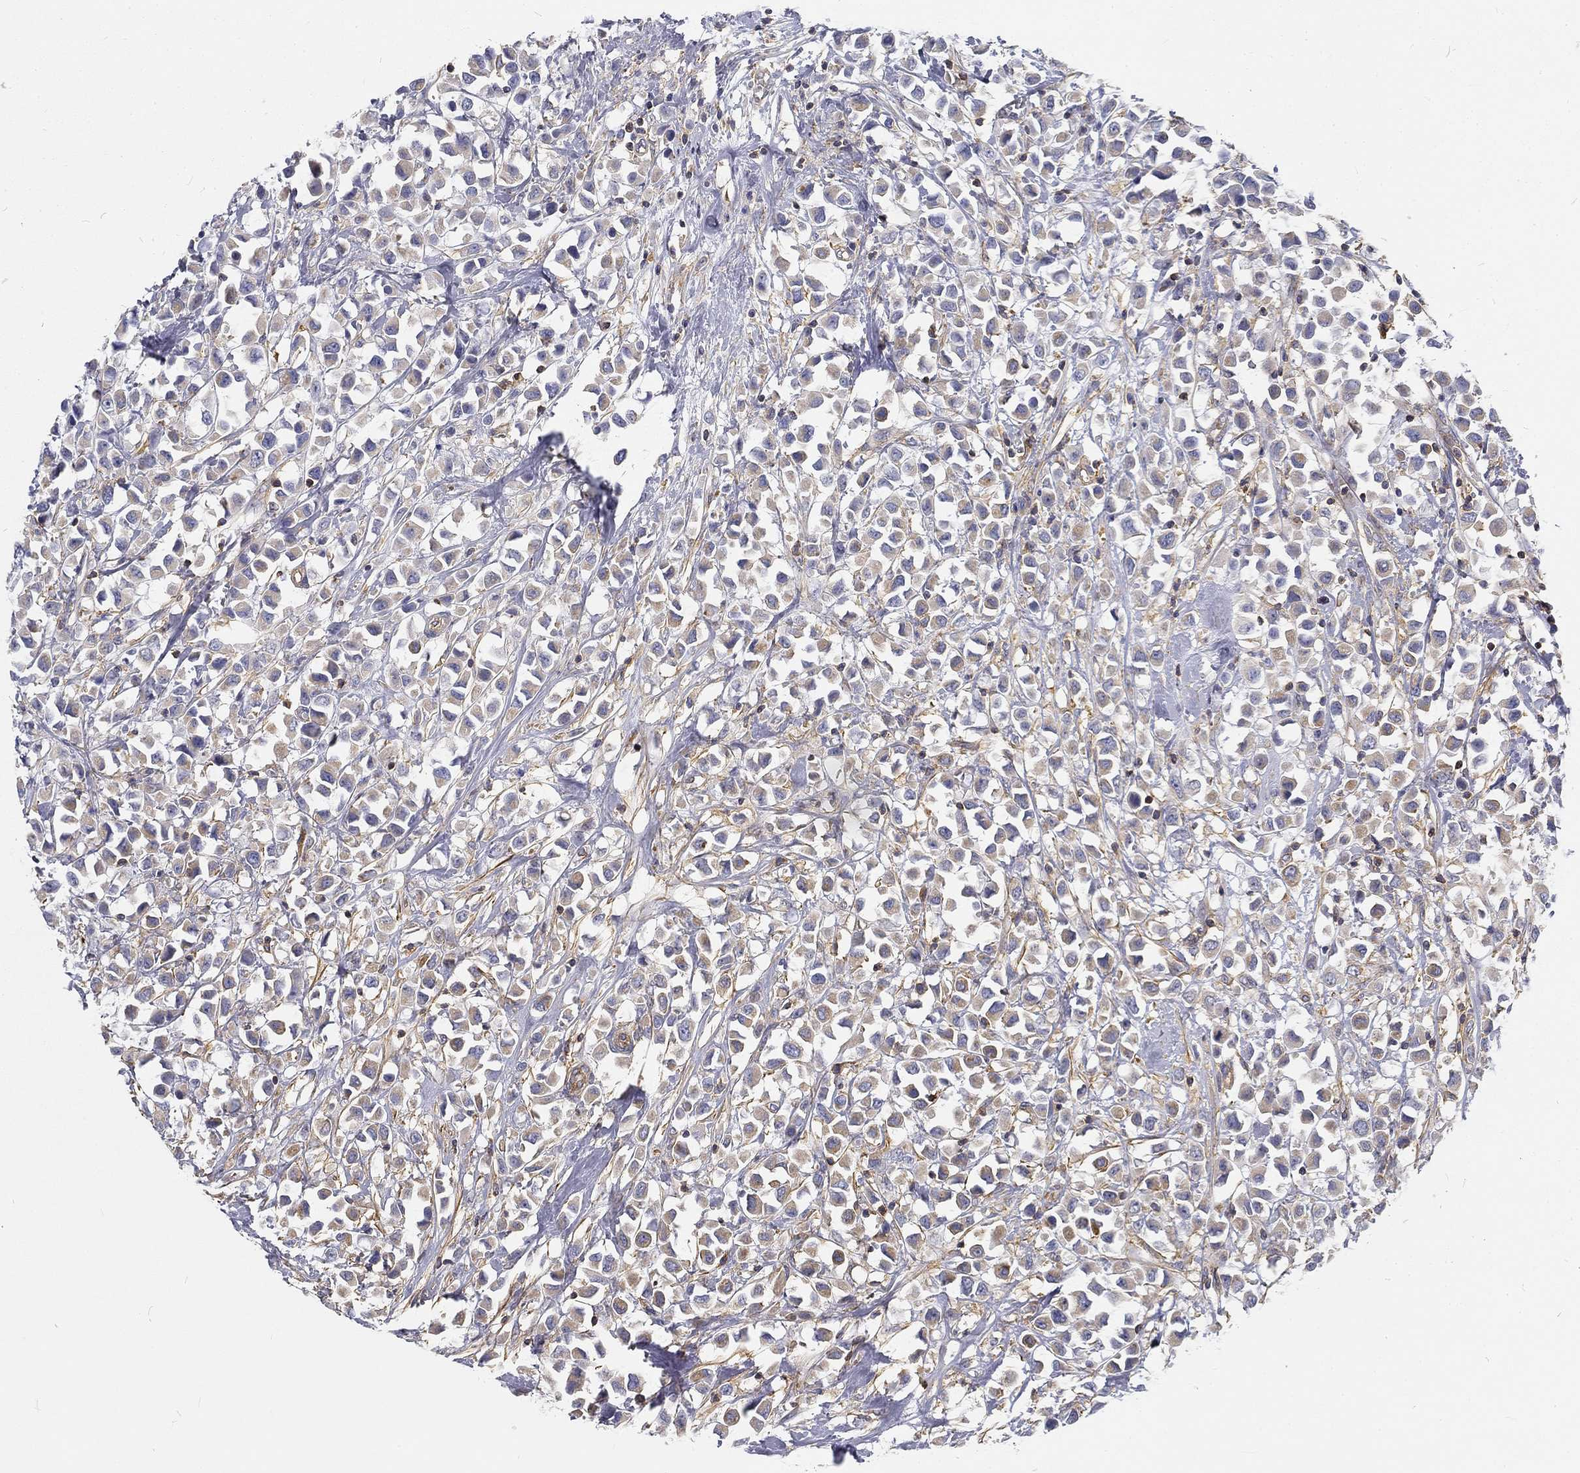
{"staining": {"intensity": "weak", "quantity": ">75%", "location": "cytoplasmic/membranous"}, "tissue": "breast cancer", "cell_type": "Tumor cells", "image_type": "cancer", "snomed": [{"axis": "morphology", "description": "Duct carcinoma"}, {"axis": "topography", "description": "Breast"}], "caption": "A high-resolution photomicrograph shows immunohistochemistry staining of breast invasive ductal carcinoma, which reveals weak cytoplasmic/membranous positivity in about >75% of tumor cells.", "gene": "MTMR11", "patient": {"sex": "female", "age": 61}}